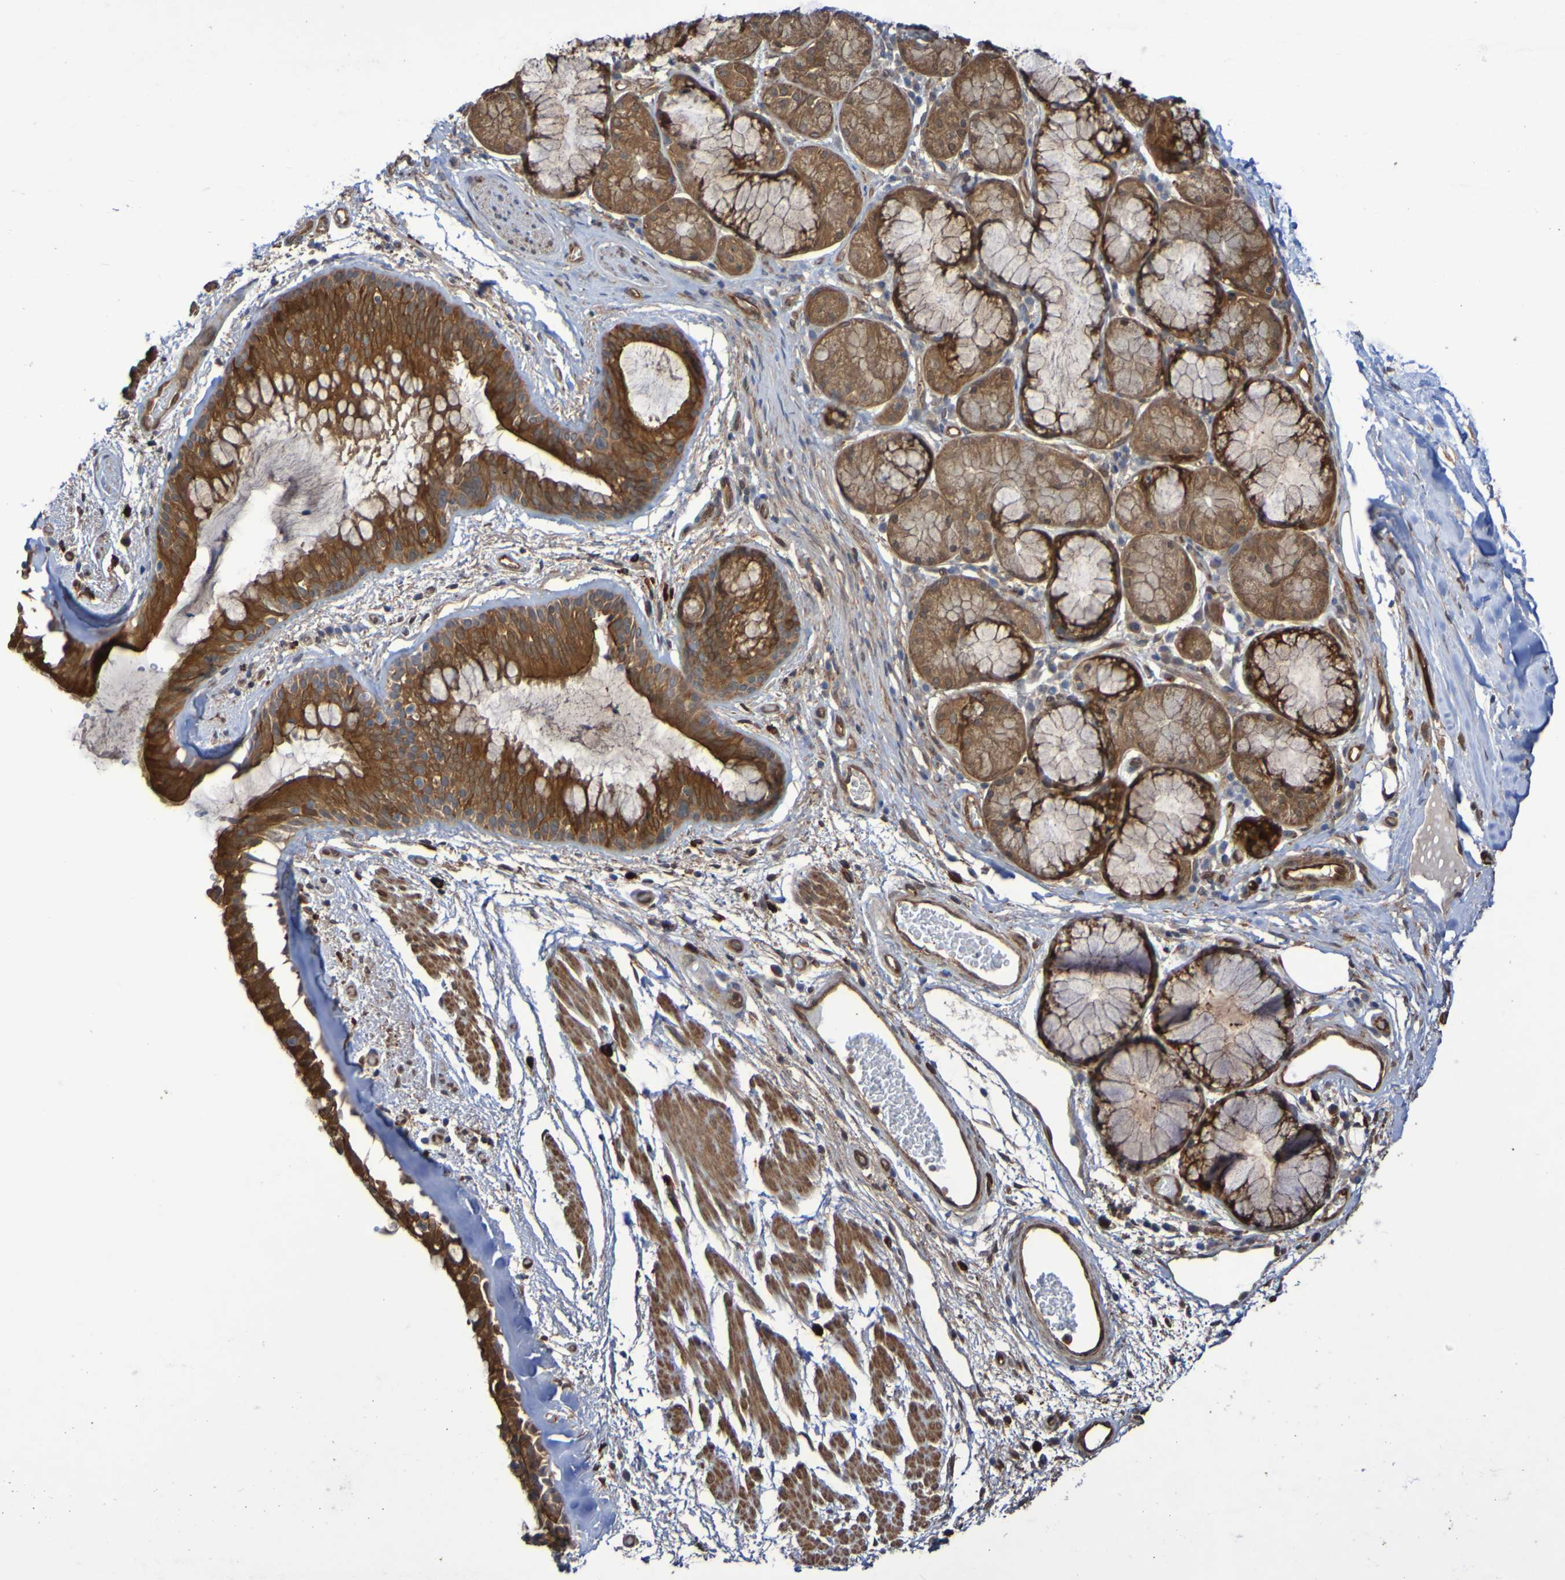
{"staining": {"intensity": "strong", "quantity": ">75%", "location": "cytoplasmic/membranous"}, "tissue": "bronchus", "cell_type": "Respiratory epithelial cells", "image_type": "normal", "snomed": [{"axis": "morphology", "description": "Normal tissue, NOS"}, {"axis": "morphology", "description": "Adenocarcinoma, NOS"}, {"axis": "topography", "description": "Bronchus"}, {"axis": "topography", "description": "Lung"}], "caption": "Bronchus stained with IHC shows strong cytoplasmic/membranous staining in about >75% of respiratory epithelial cells.", "gene": "SERPINB6", "patient": {"sex": "female", "age": 54}}